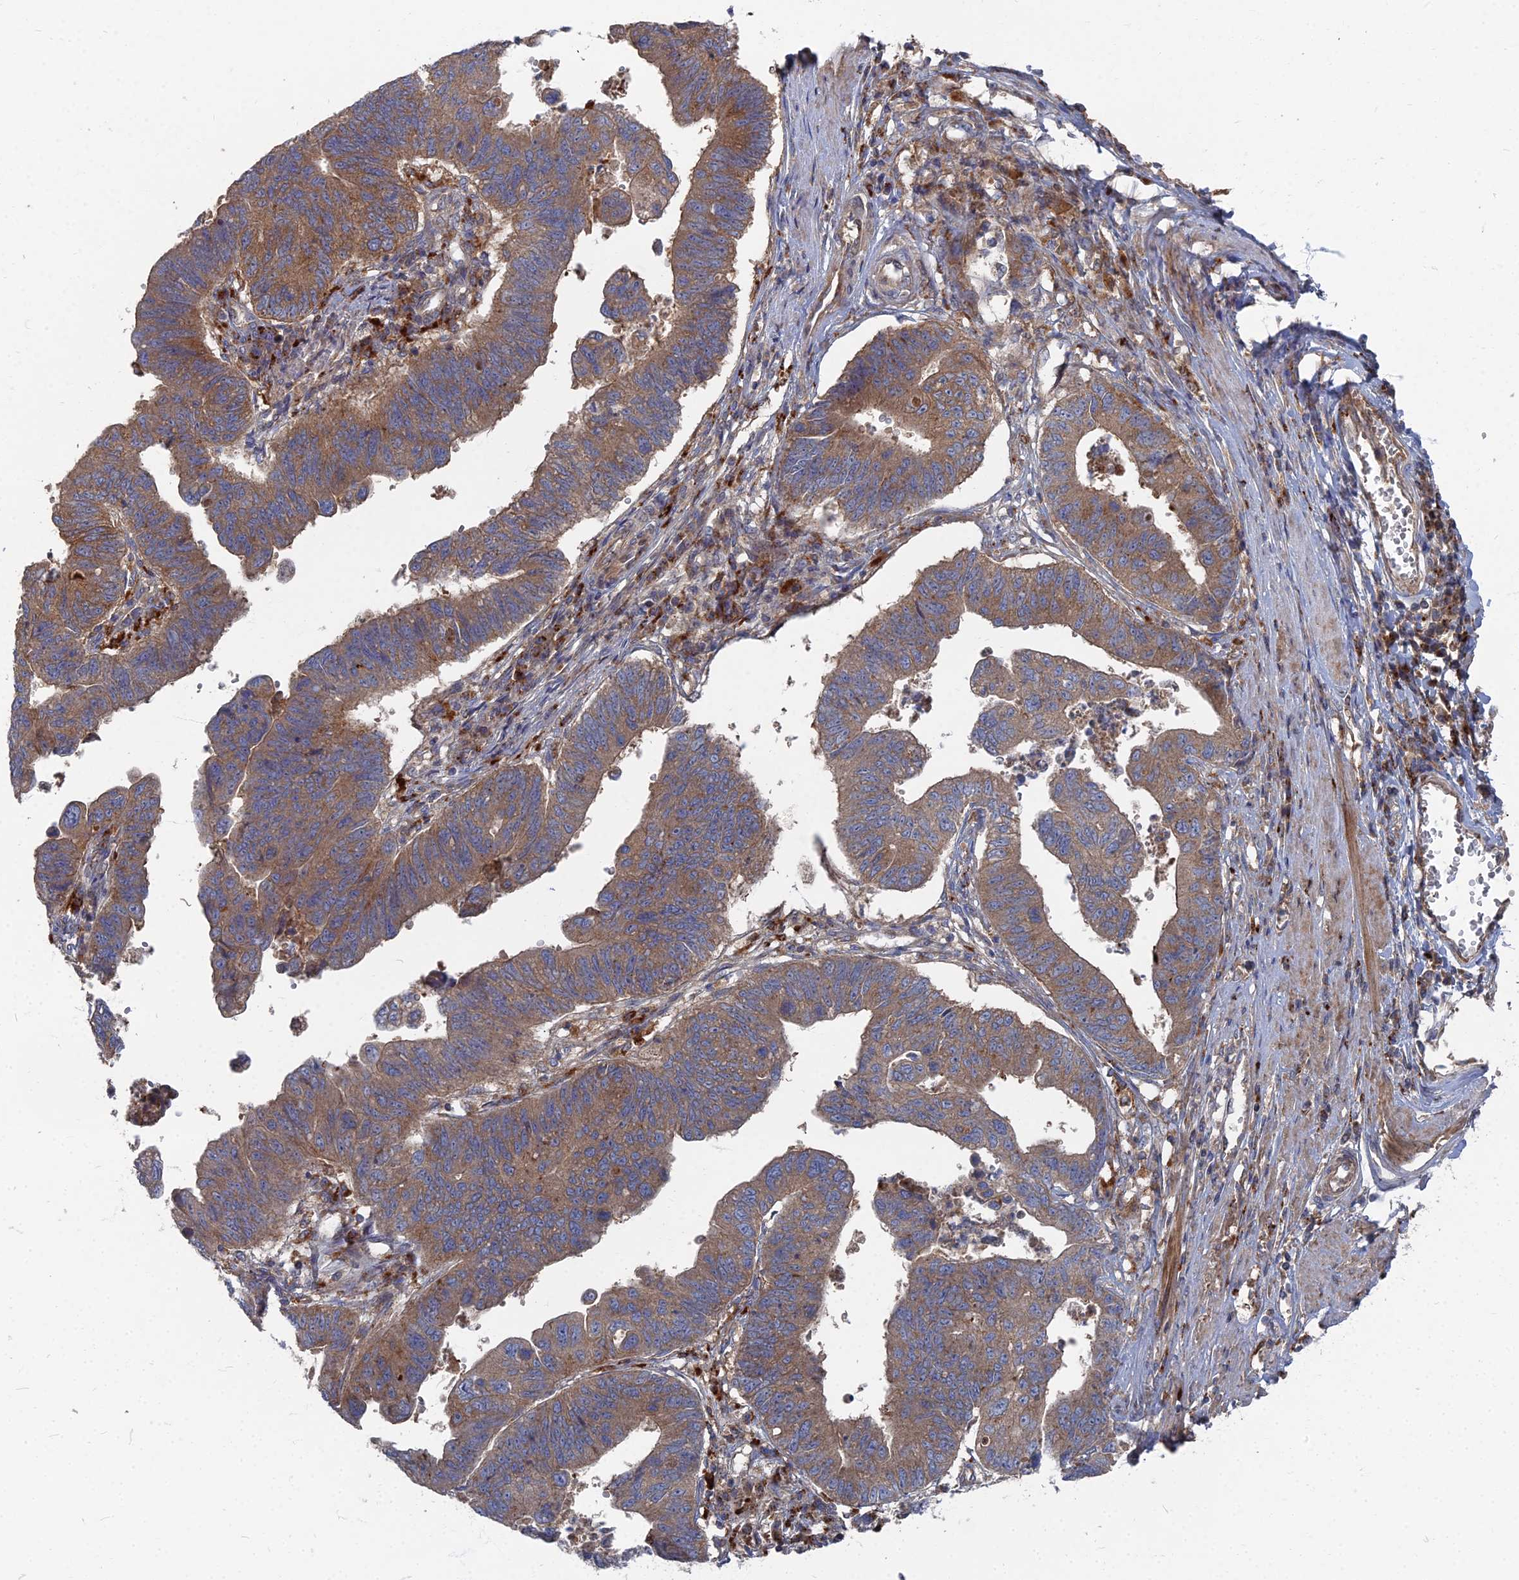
{"staining": {"intensity": "moderate", "quantity": ">75%", "location": "cytoplasmic/membranous"}, "tissue": "stomach cancer", "cell_type": "Tumor cells", "image_type": "cancer", "snomed": [{"axis": "morphology", "description": "Adenocarcinoma, NOS"}, {"axis": "topography", "description": "Stomach"}], "caption": "Immunohistochemistry (DAB) staining of human stomach cancer (adenocarcinoma) shows moderate cytoplasmic/membranous protein staining in about >75% of tumor cells.", "gene": "PPCDC", "patient": {"sex": "male", "age": 59}}